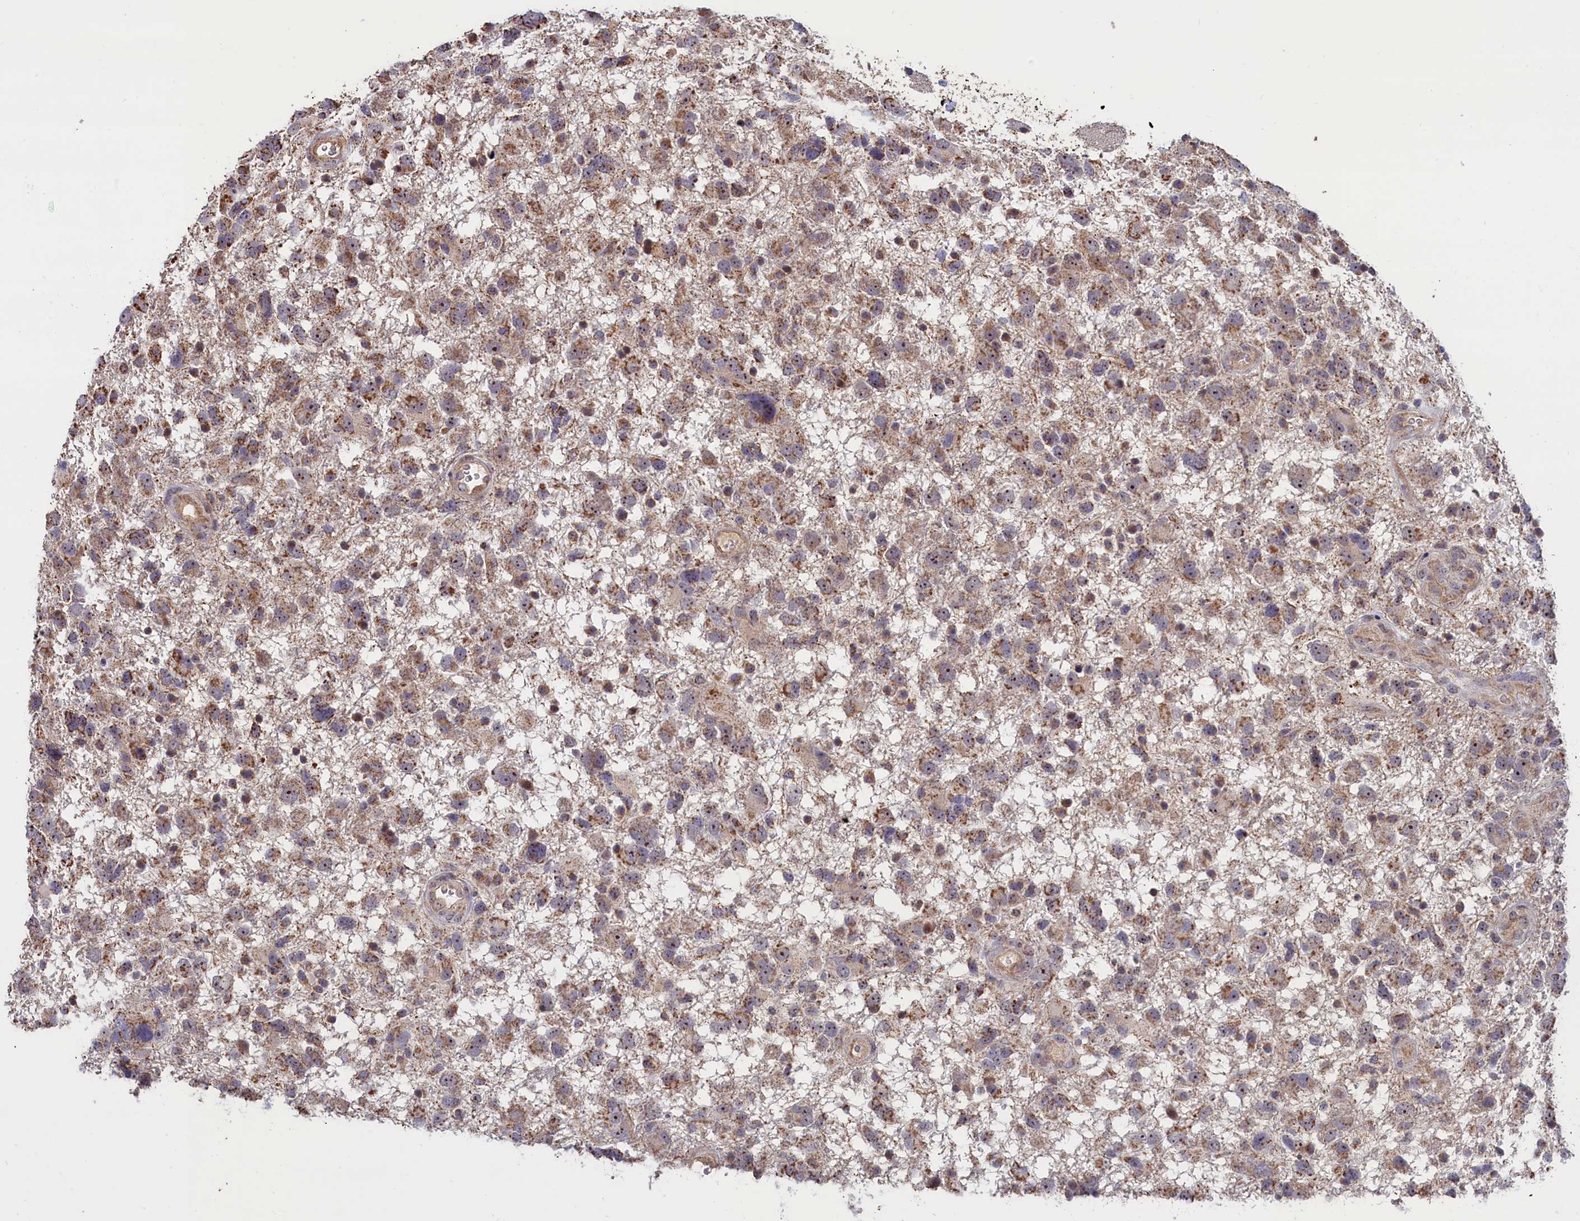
{"staining": {"intensity": "moderate", "quantity": ">75%", "location": "cytoplasmic/membranous,nuclear"}, "tissue": "glioma", "cell_type": "Tumor cells", "image_type": "cancer", "snomed": [{"axis": "morphology", "description": "Glioma, malignant, High grade"}, {"axis": "topography", "description": "Brain"}], "caption": "Glioma stained with a brown dye reveals moderate cytoplasmic/membranous and nuclear positive staining in about >75% of tumor cells.", "gene": "ZNF816", "patient": {"sex": "male", "age": 61}}